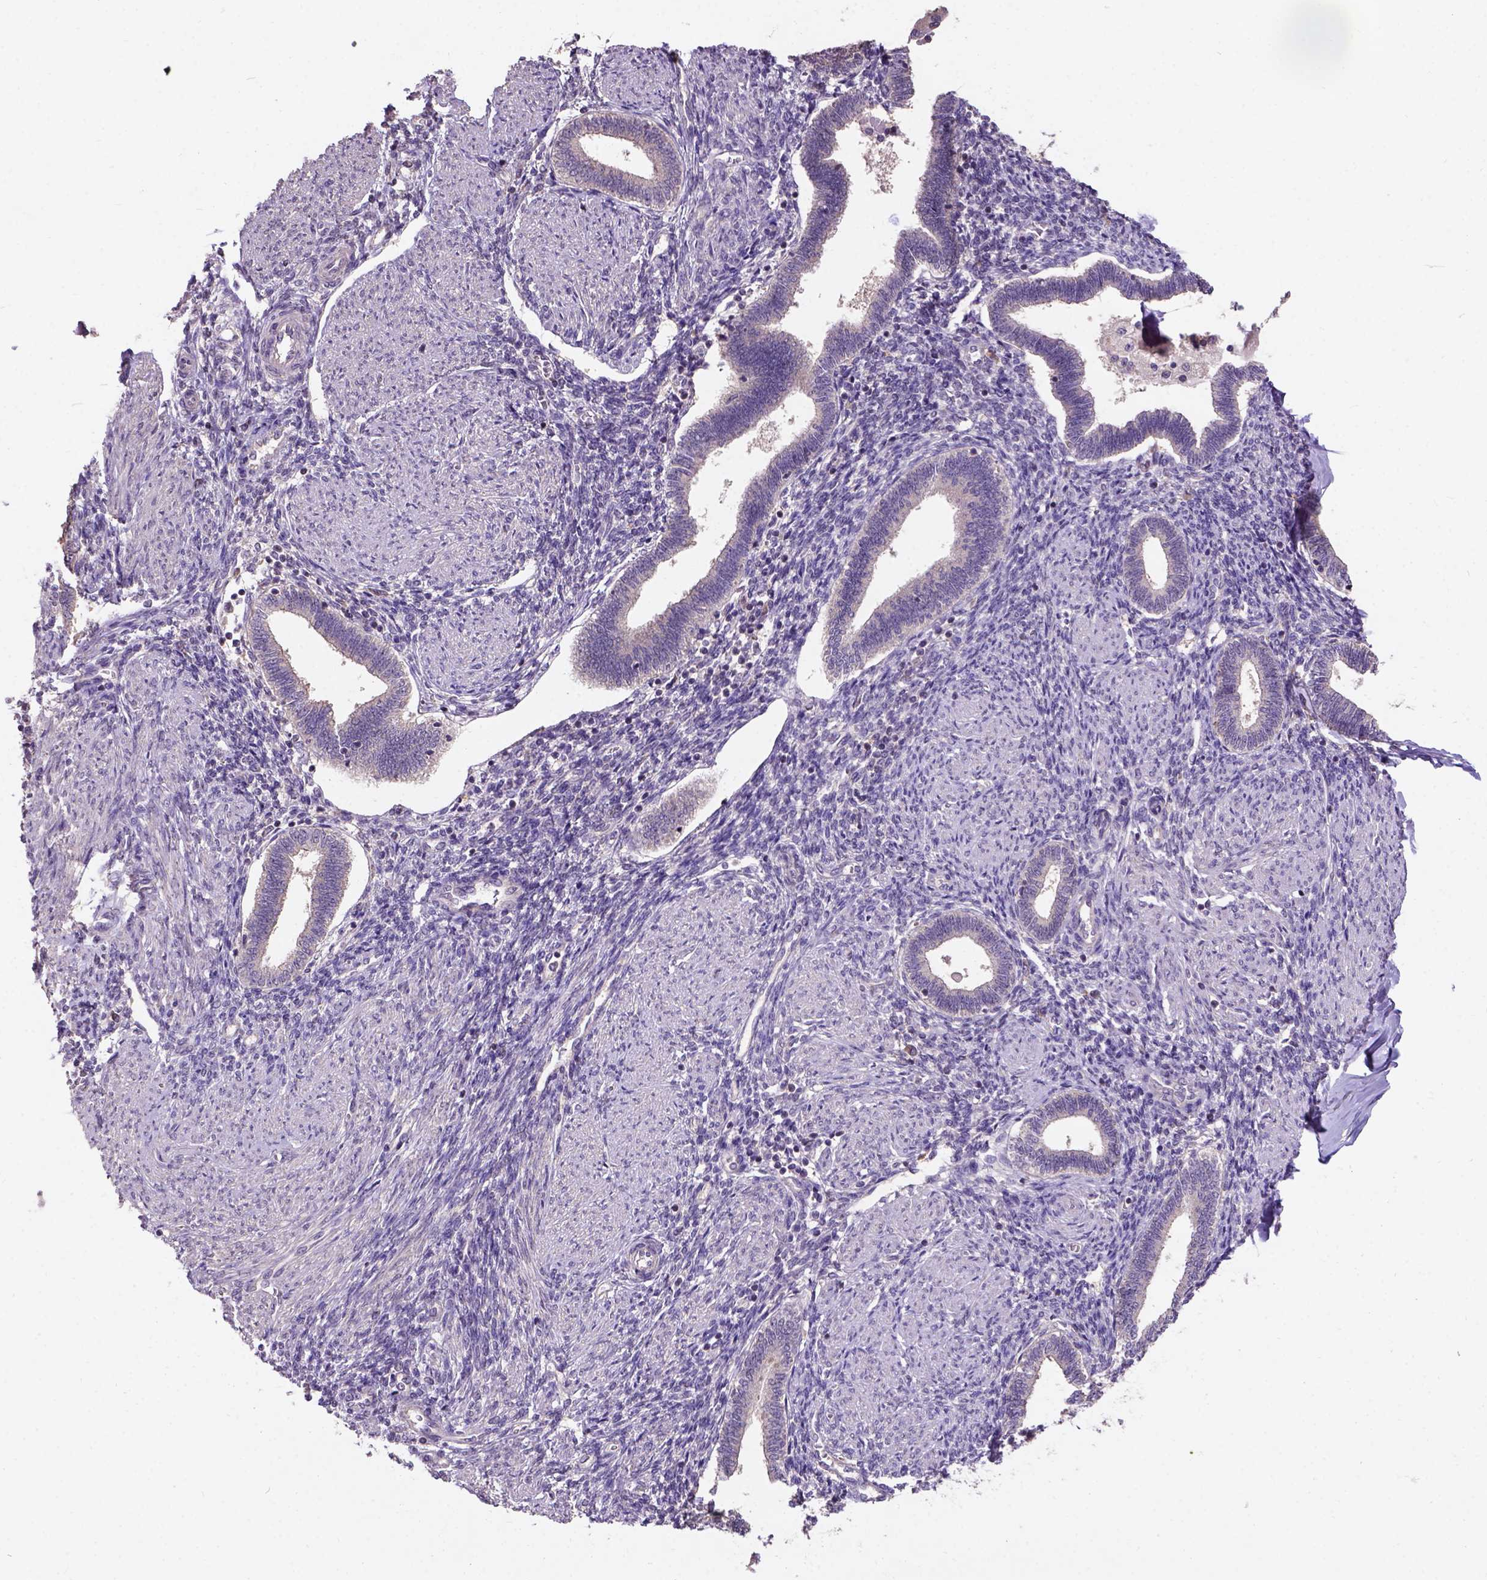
{"staining": {"intensity": "weak", "quantity": "25%-75%", "location": "cytoplasmic/membranous"}, "tissue": "endometrium", "cell_type": "Cells in endometrial stroma", "image_type": "normal", "snomed": [{"axis": "morphology", "description": "Normal tissue, NOS"}, {"axis": "topography", "description": "Endometrium"}], "caption": "A histopathology image showing weak cytoplasmic/membranous expression in approximately 25%-75% of cells in endometrial stroma in unremarkable endometrium, as visualized by brown immunohistochemical staining.", "gene": "KBTBD8", "patient": {"sex": "female", "age": 42}}